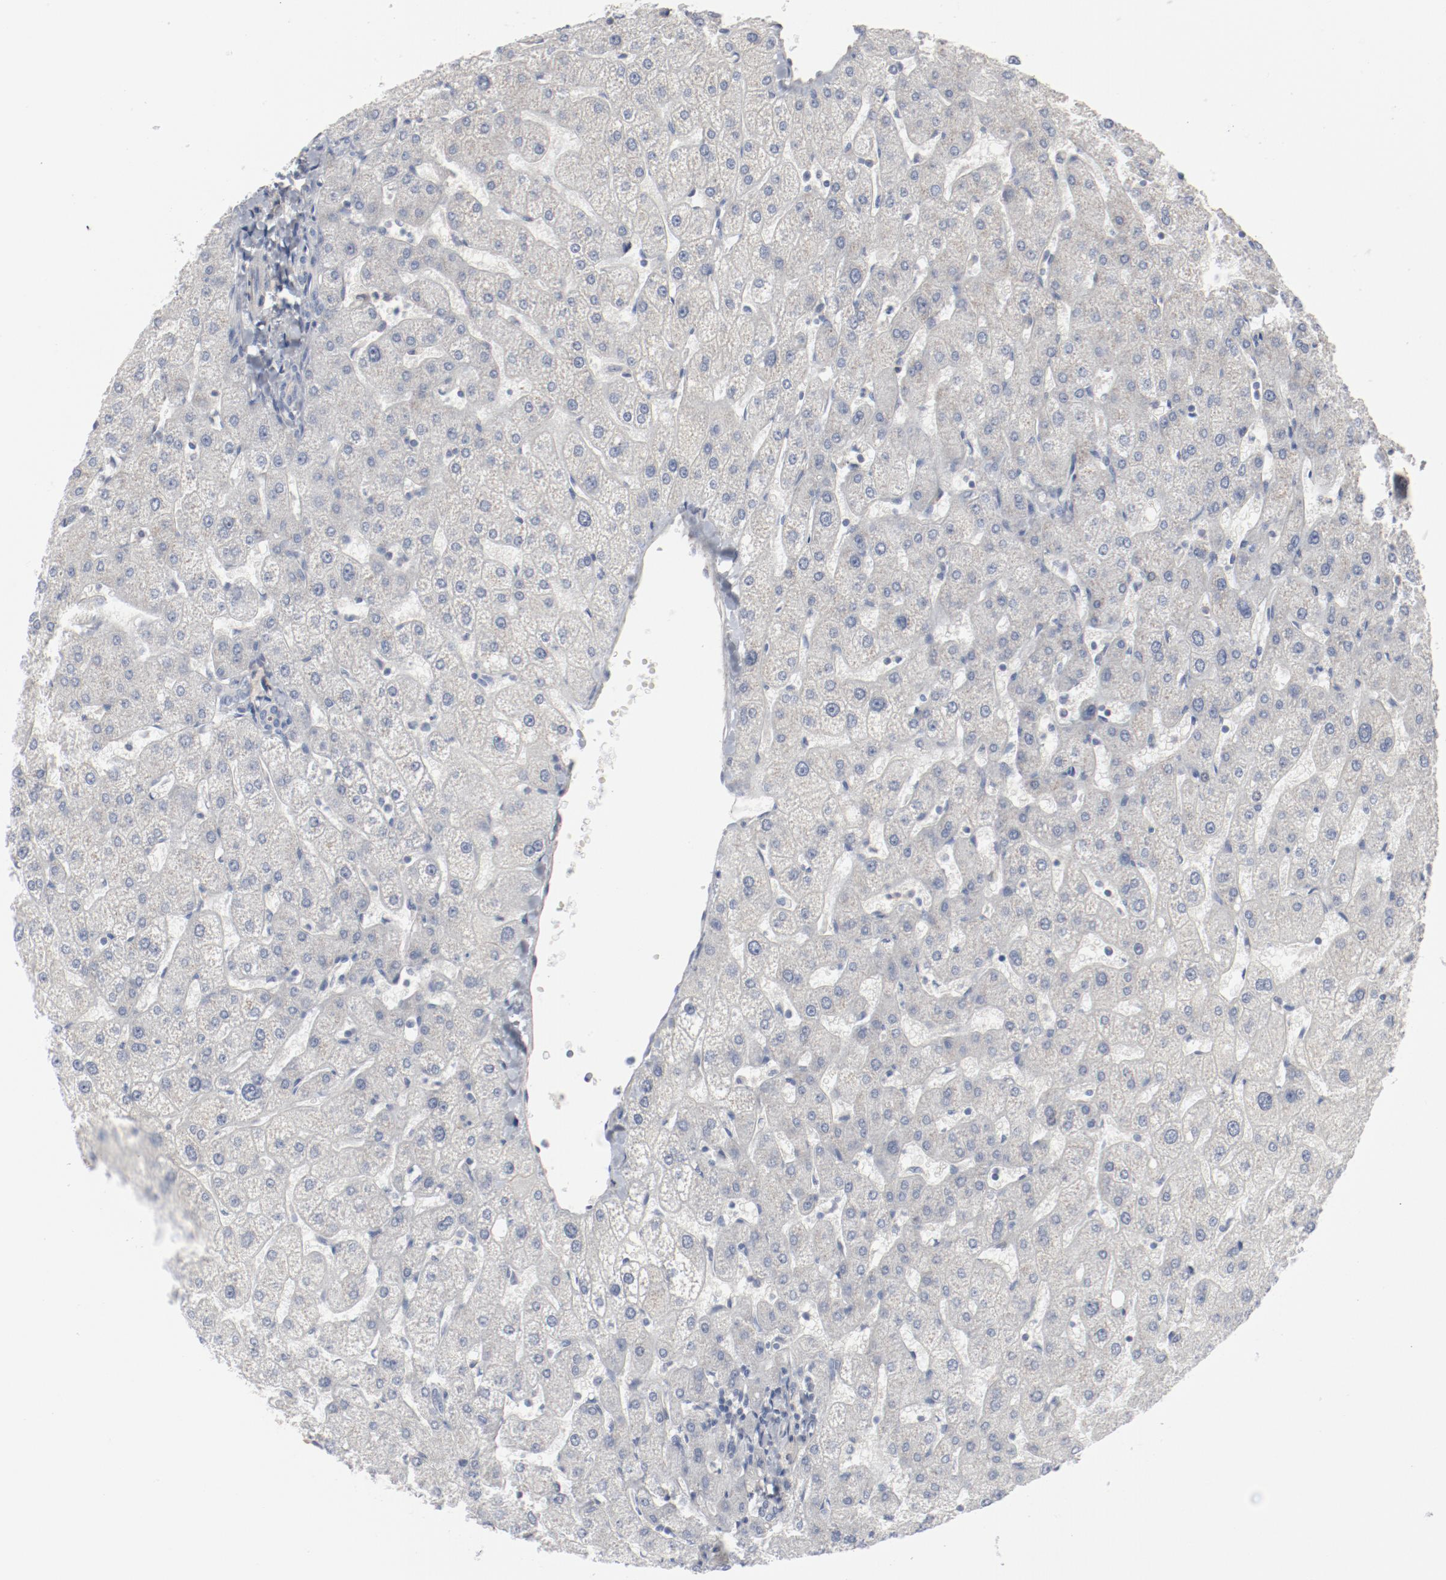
{"staining": {"intensity": "negative", "quantity": "none", "location": "none"}, "tissue": "liver", "cell_type": "Cholangiocytes", "image_type": "normal", "snomed": [{"axis": "morphology", "description": "Normal tissue, NOS"}, {"axis": "topography", "description": "Liver"}], "caption": "Human liver stained for a protein using IHC displays no staining in cholangiocytes.", "gene": "CDK1", "patient": {"sex": "male", "age": 67}}